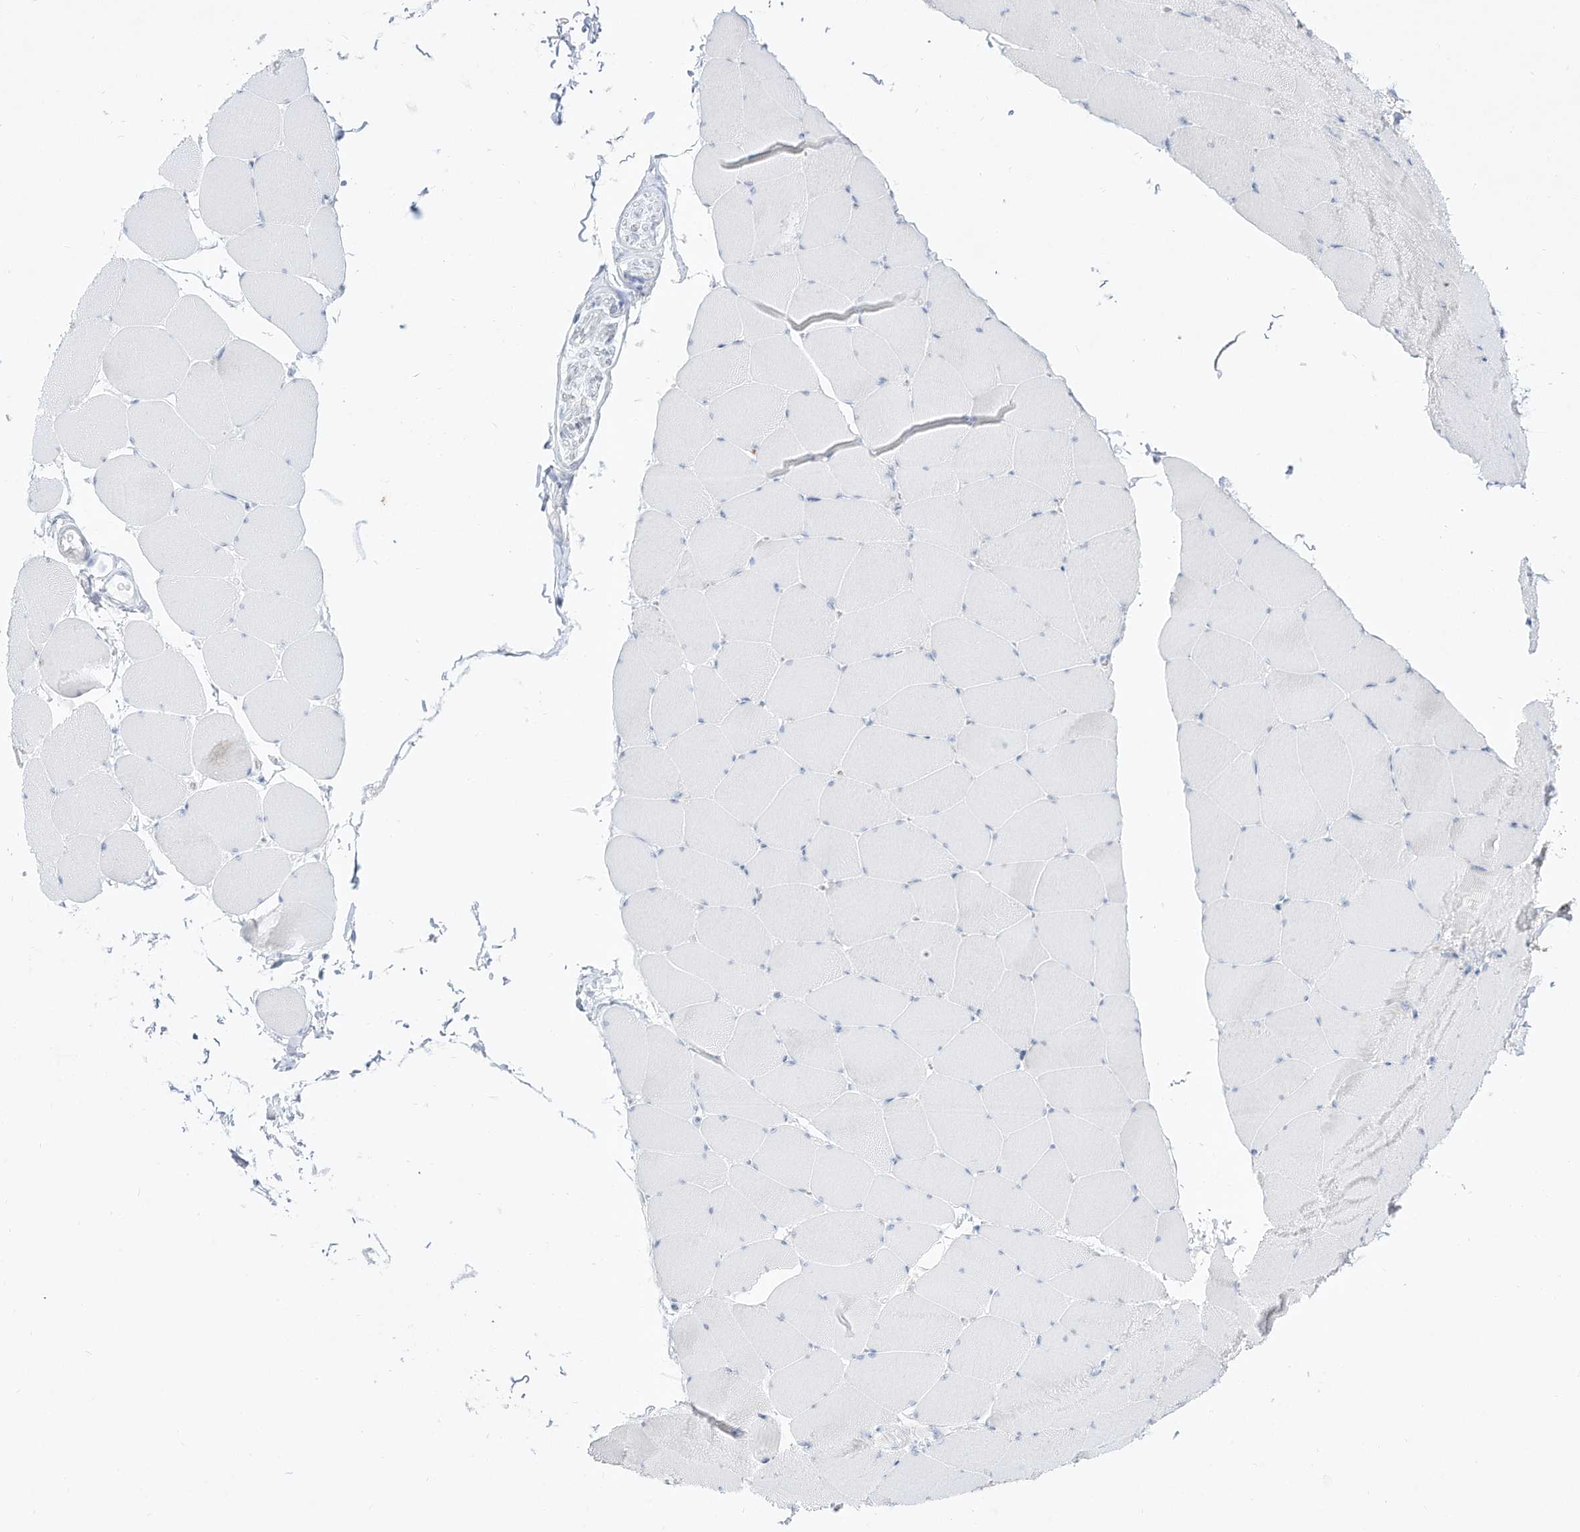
{"staining": {"intensity": "negative", "quantity": "none", "location": "none"}, "tissue": "skeletal muscle", "cell_type": "Myocytes", "image_type": "normal", "snomed": [{"axis": "morphology", "description": "Normal tissue, NOS"}, {"axis": "topography", "description": "Skeletal muscle"}], "caption": "Immunohistochemistry (IHC) photomicrograph of normal skeletal muscle stained for a protein (brown), which reveals no expression in myocytes. (Brightfield microscopy of DAB IHC at high magnification).", "gene": "DMKN", "patient": {"sex": "male", "age": 62}}